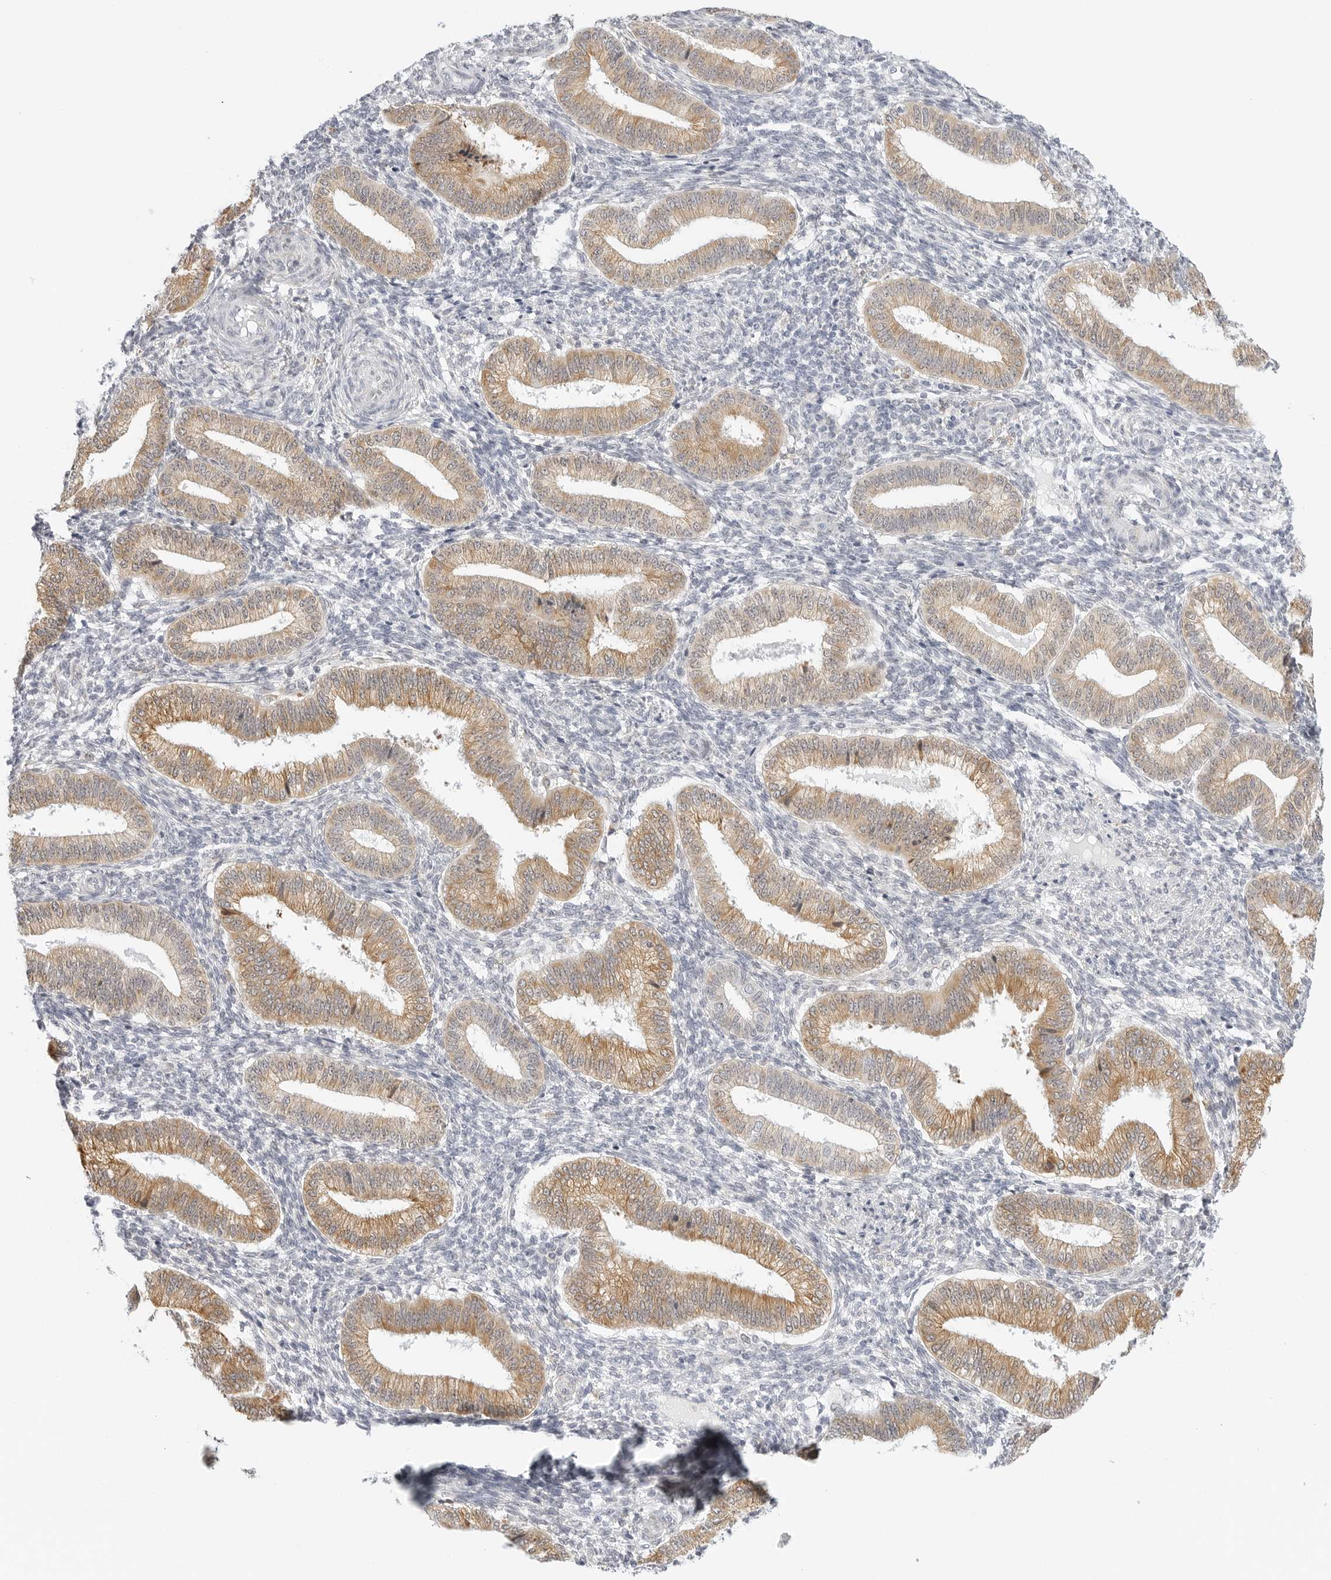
{"staining": {"intensity": "negative", "quantity": "none", "location": "none"}, "tissue": "endometrium", "cell_type": "Cells in endometrial stroma", "image_type": "normal", "snomed": [{"axis": "morphology", "description": "Normal tissue, NOS"}, {"axis": "topography", "description": "Endometrium"}], "caption": "High magnification brightfield microscopy of benign endometrium stained with DAB (3,3'-diaminobenzidine) (brown) and counterstained with hematoxylin (blue): cells in endometrial stroma show no significant expression.", "gene": "THEM4", "patient": {"sex": "female", "age": 39}}